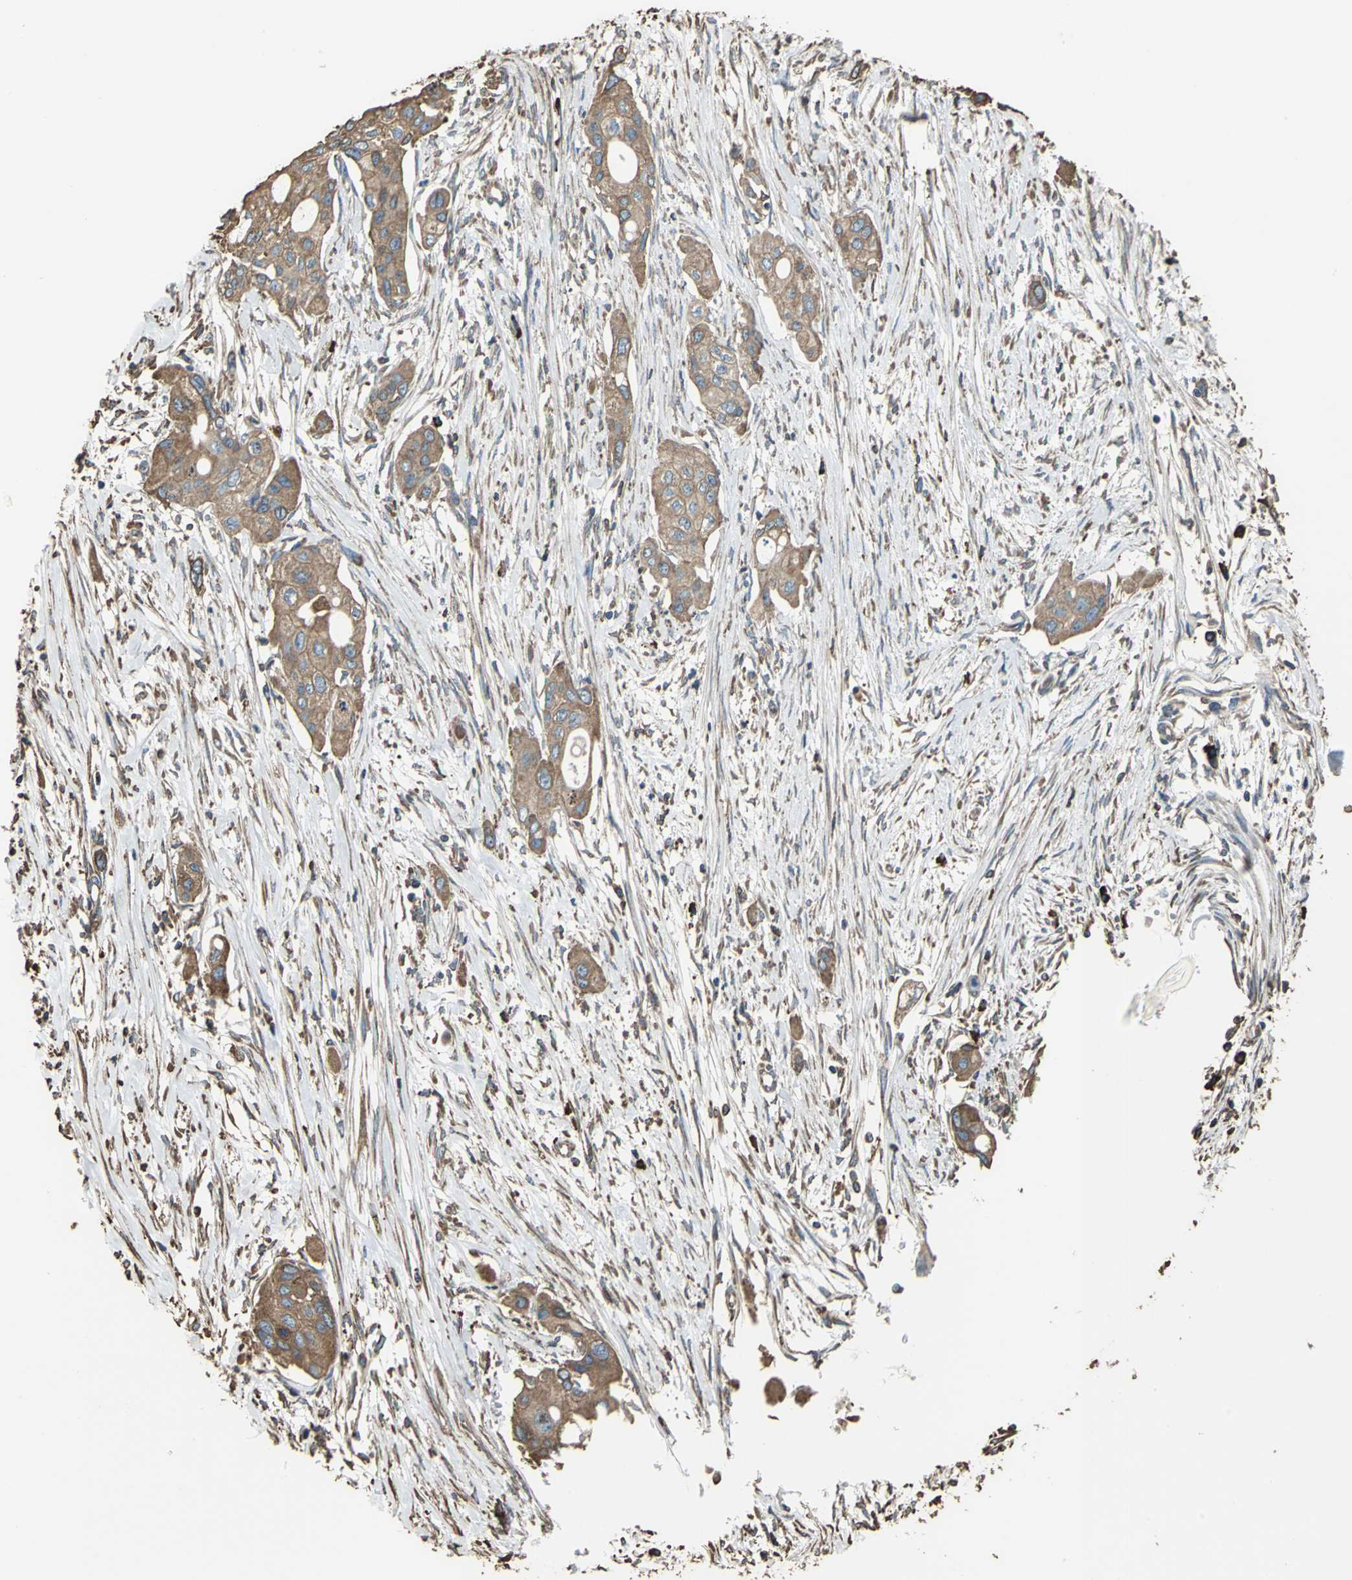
{"staining": {"intensity": "strong", "quantity": ">75%", "location": "cytoplasmic/membranous"}, "tissue": "pancreatic cancer", "cell_type": "Tumor cells", "image_type": "cancer", "snomed": [{"axis": "morphology", "description": "Adenocarcinoma, NOS"}, {"axis": "topography", "description": "Pancreas"}], "caption": "A histopathology image of pancreatic cancer stained for a protein displays strong cytoplasmic/membranous brown staining in tumor cells.", "gene": "GPANK1", "patient": {"sex": "female", "age": 60}}